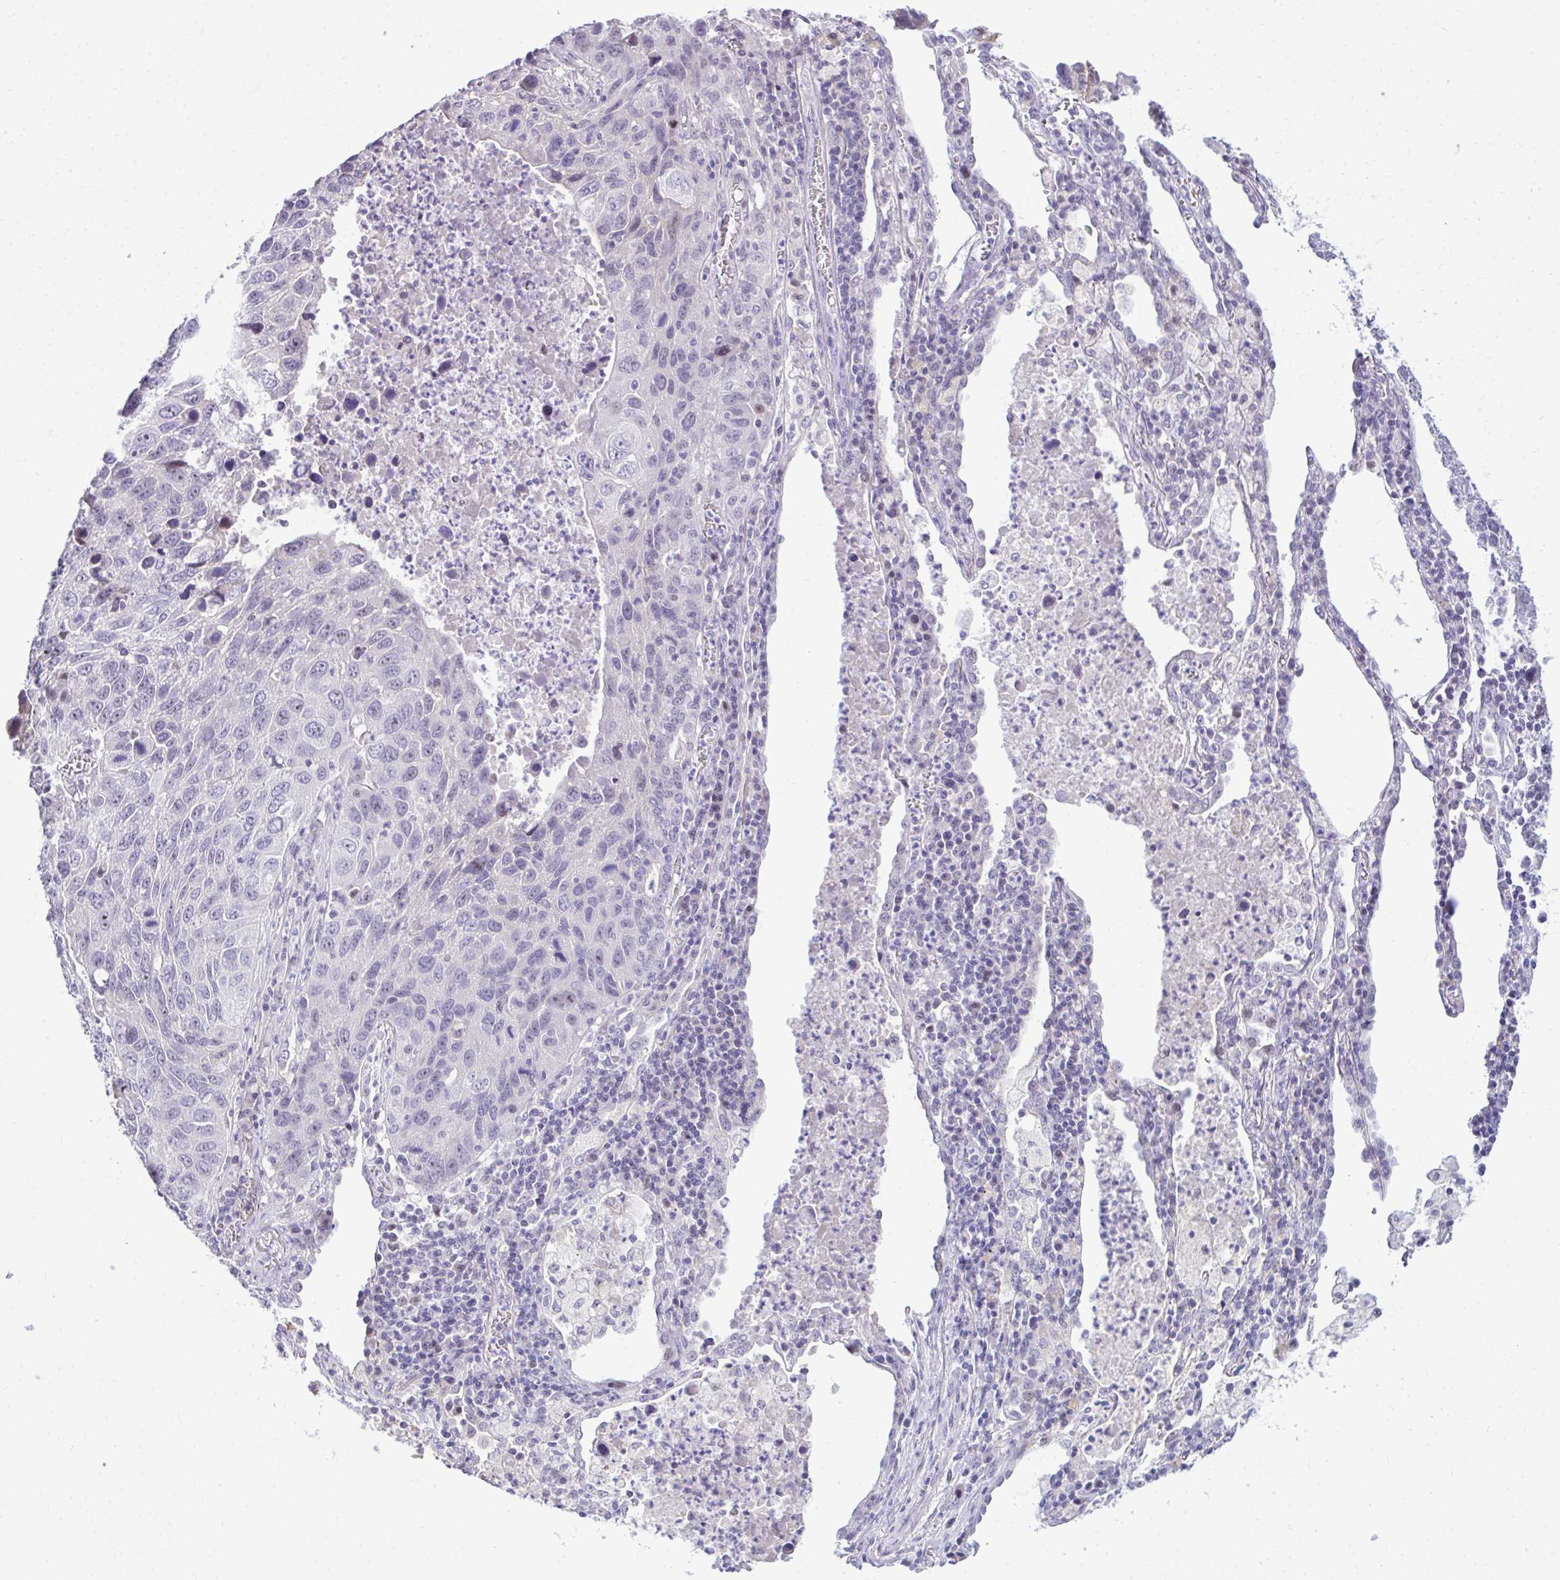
{"staining": {"intensity": "negative", "quantity": "none", "location": "none"}, "tissue": "lung cancer", "cell_type": "Tumor cells", "image_type": "cancer", "snomed": [{"axis": "morphology", "description": "Squamous cell carcinoma, NOS"}, {"axis": "topography", "description": "Lung"}], "caption": "Immunohistochemistry (IHC) histopathology image of lung cancer stained for a protein (brown), which displays no positivity in tumor cells. (IHC, brightfield microscopy, high magnification).", "gene": "EID3", "patient": {"sex": "female", "age": 61}}